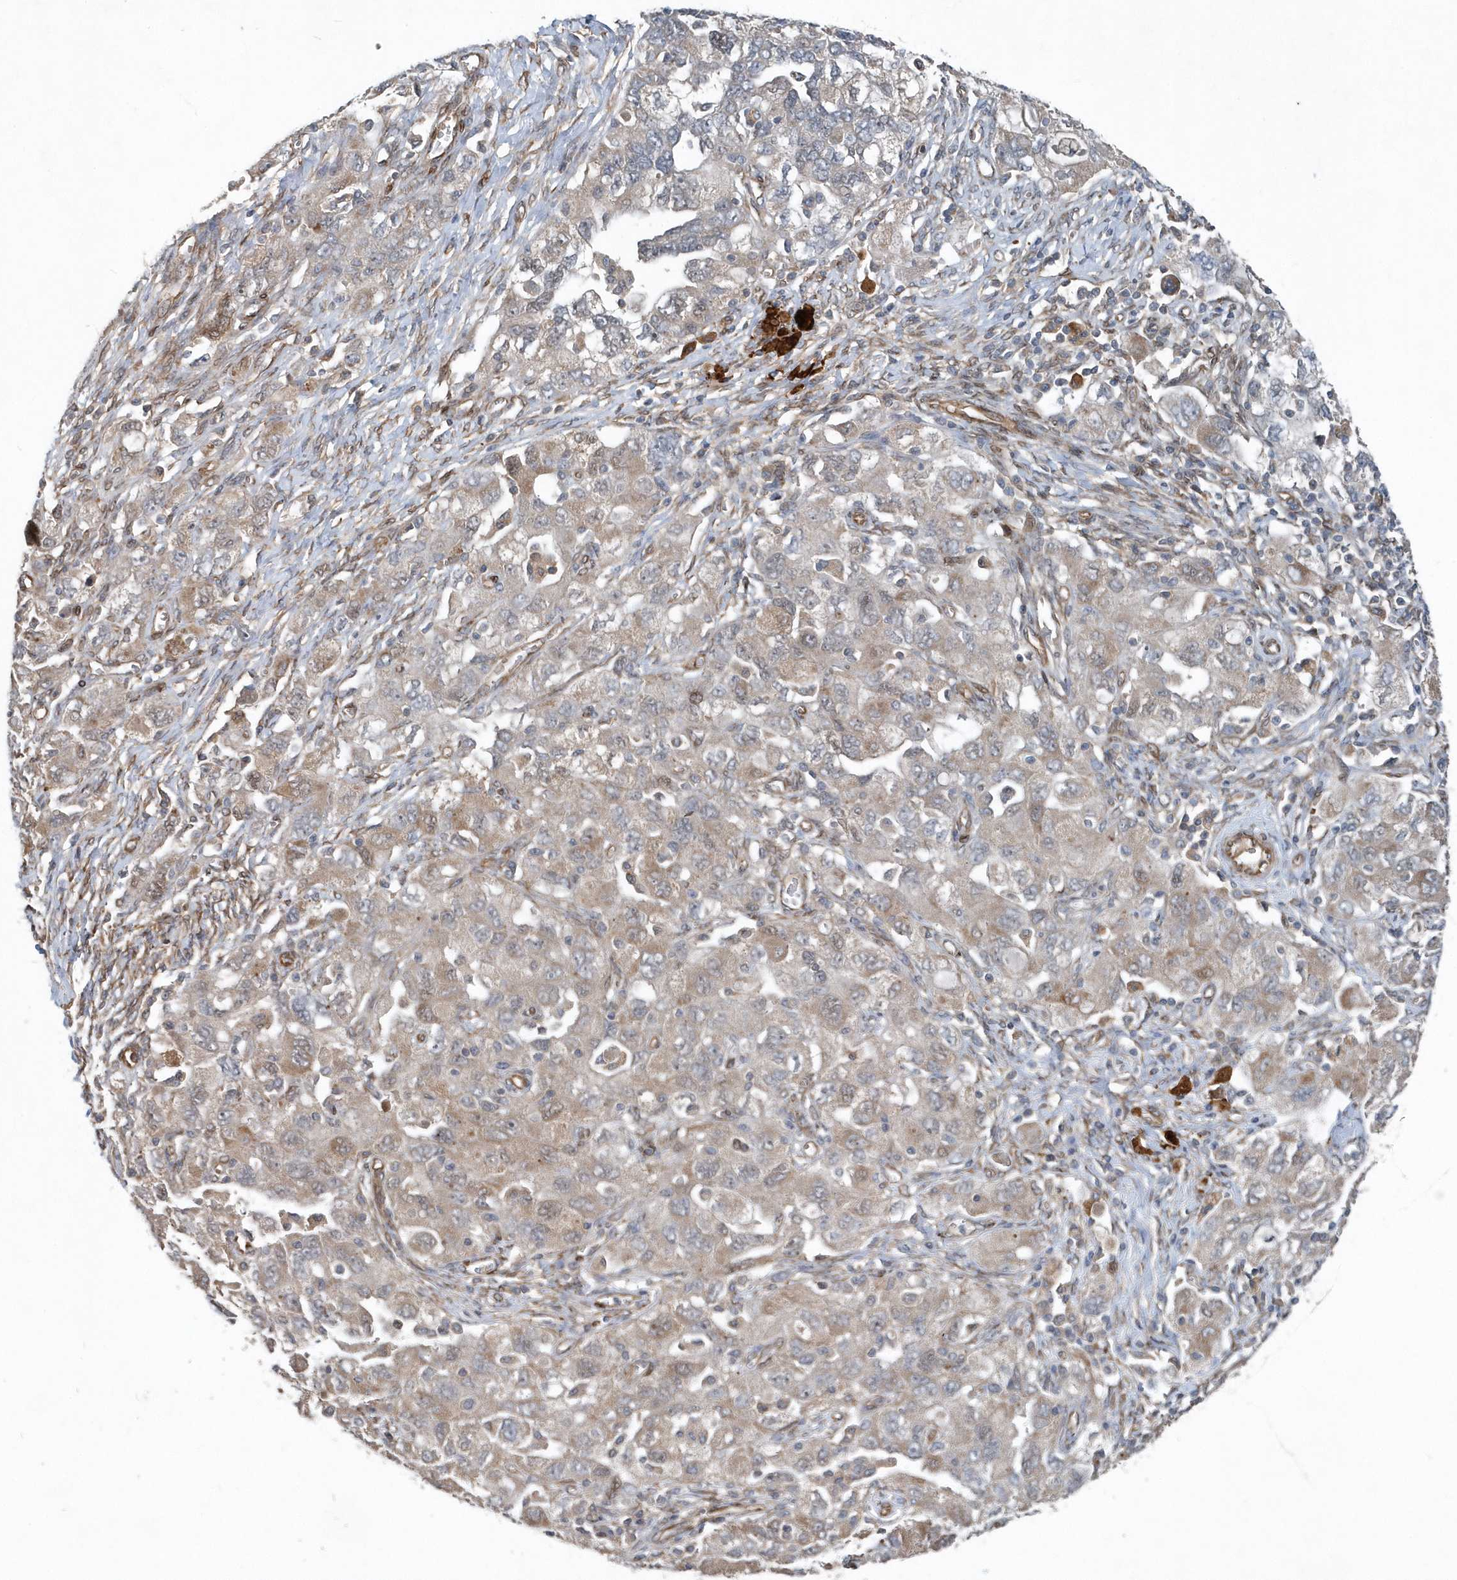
{"staining": {"intensity": "weak", "quantity": "25%-75%", "location": "cytoplasmic/membranous"}, "tissue": "ovarian cancer", "cell_type": "Tumor cells", "image_type": "cancer", "snomed": [{"axis": "morphology", "description": "Carcinoma, NOS"}, {"axis": "morphology", "description": "Cystadenocarcinoma, serous, NOS"}, {"axis": "topography", "description": "Ovary"}], "caption": "The photomicrograph reveals staining of ovarian cancer (serous cystadenocarcinoma), revealing weak cytoplasmic/membranous protein expression (brown color) within tumor cells.", "gene": "MCC", "patient": {"sex": "female", "age": 69}}